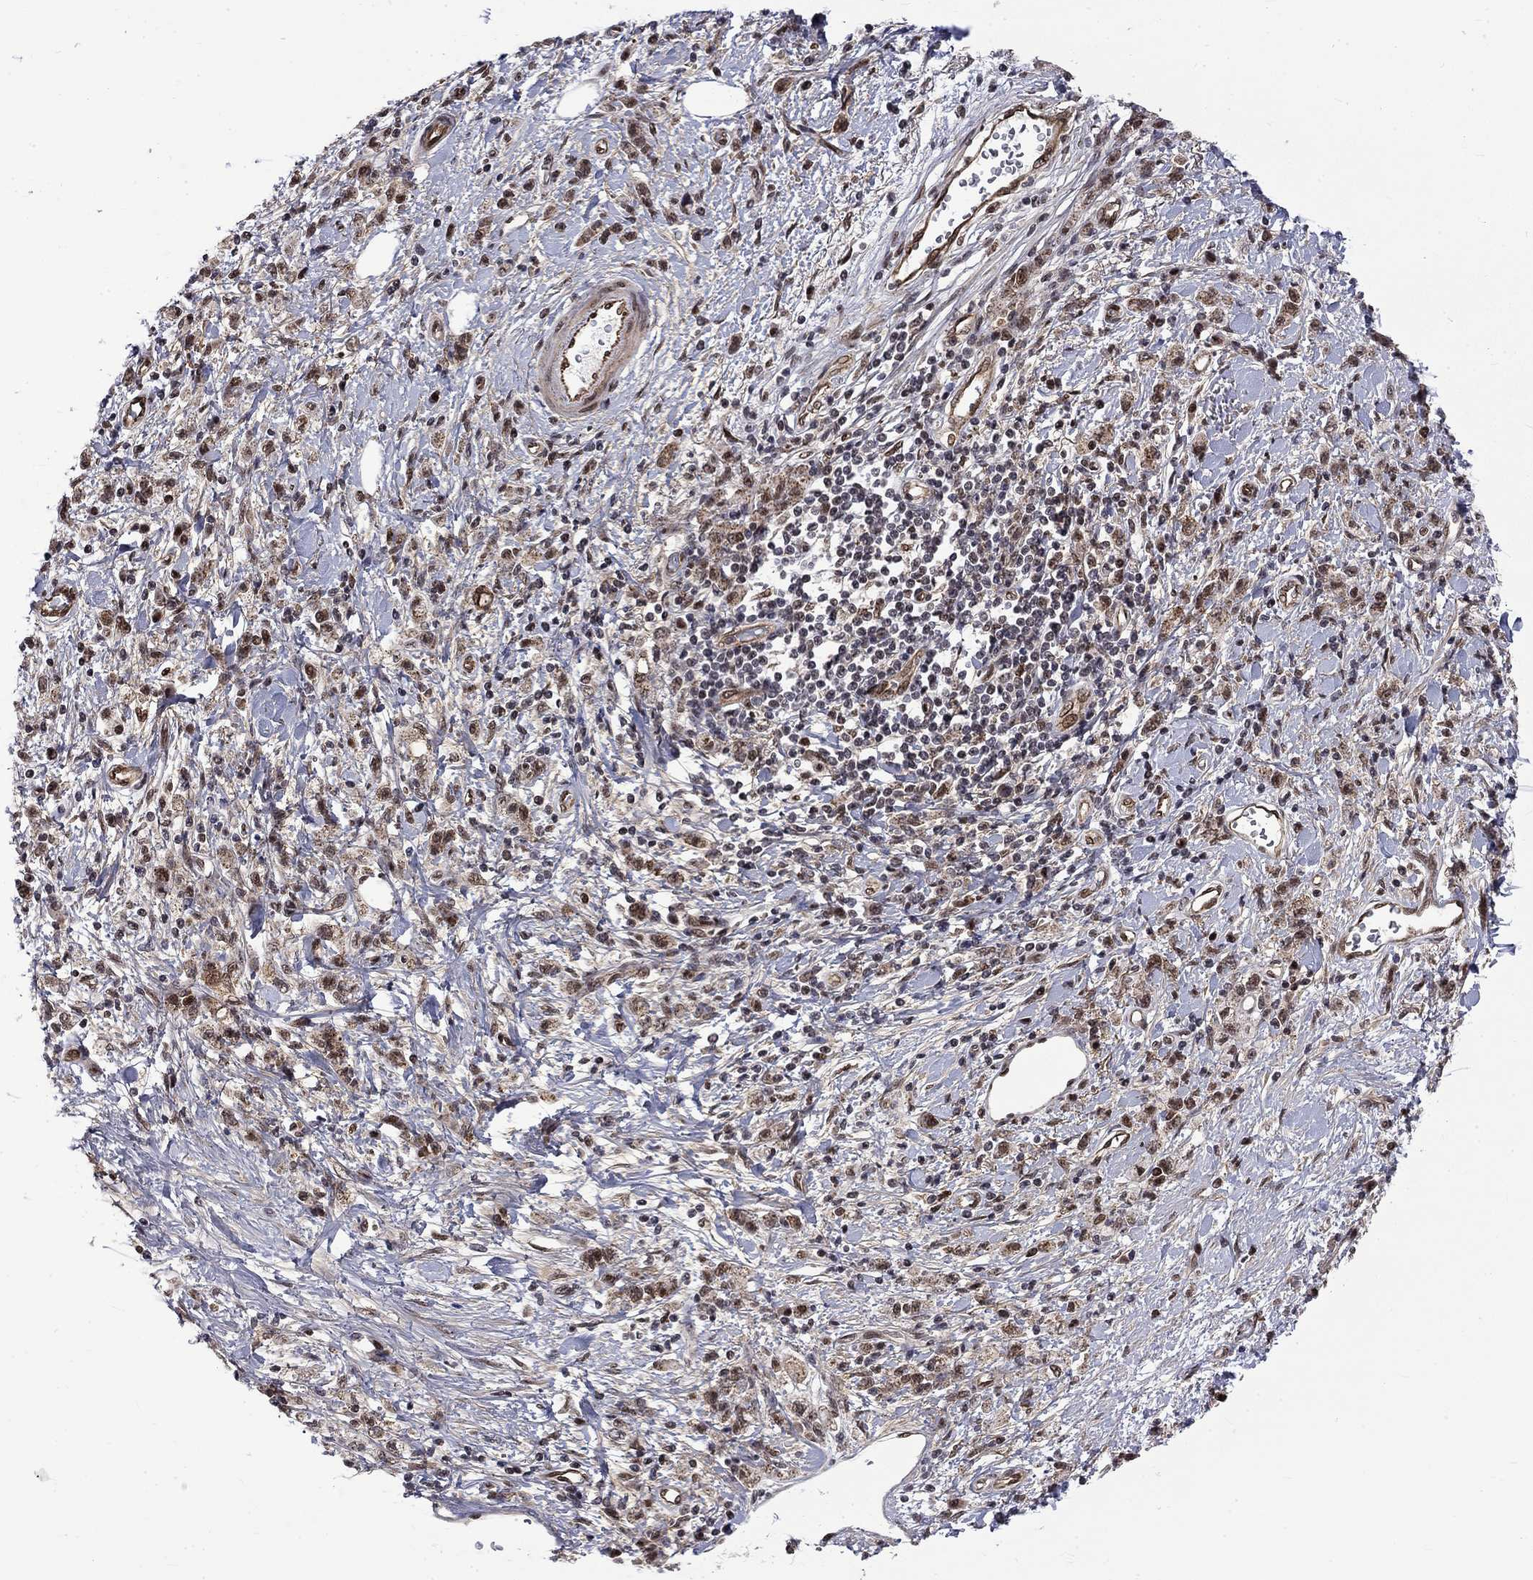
{"staining": {"intensity": "strong", "quantity": "<25%", "location": "nuclear"}, "tissue": "stomach cancer", "cell_type": "Tumor cells", "image_type": "cancer", "snomed": [{"axis": "morphology", "description": "Adenocarcinoma, NOS"}, {"axis": "topography", "description": "Stomach"}], "caption": "IHC photomicrograph of human stomach cancer stained for a protein (brown), which demonstrates medium levels of strong nuclear expression in approximately <25% of tumor cells.", "gene": "KPNA3", "patient": {"sex": "male", "age": 77}}